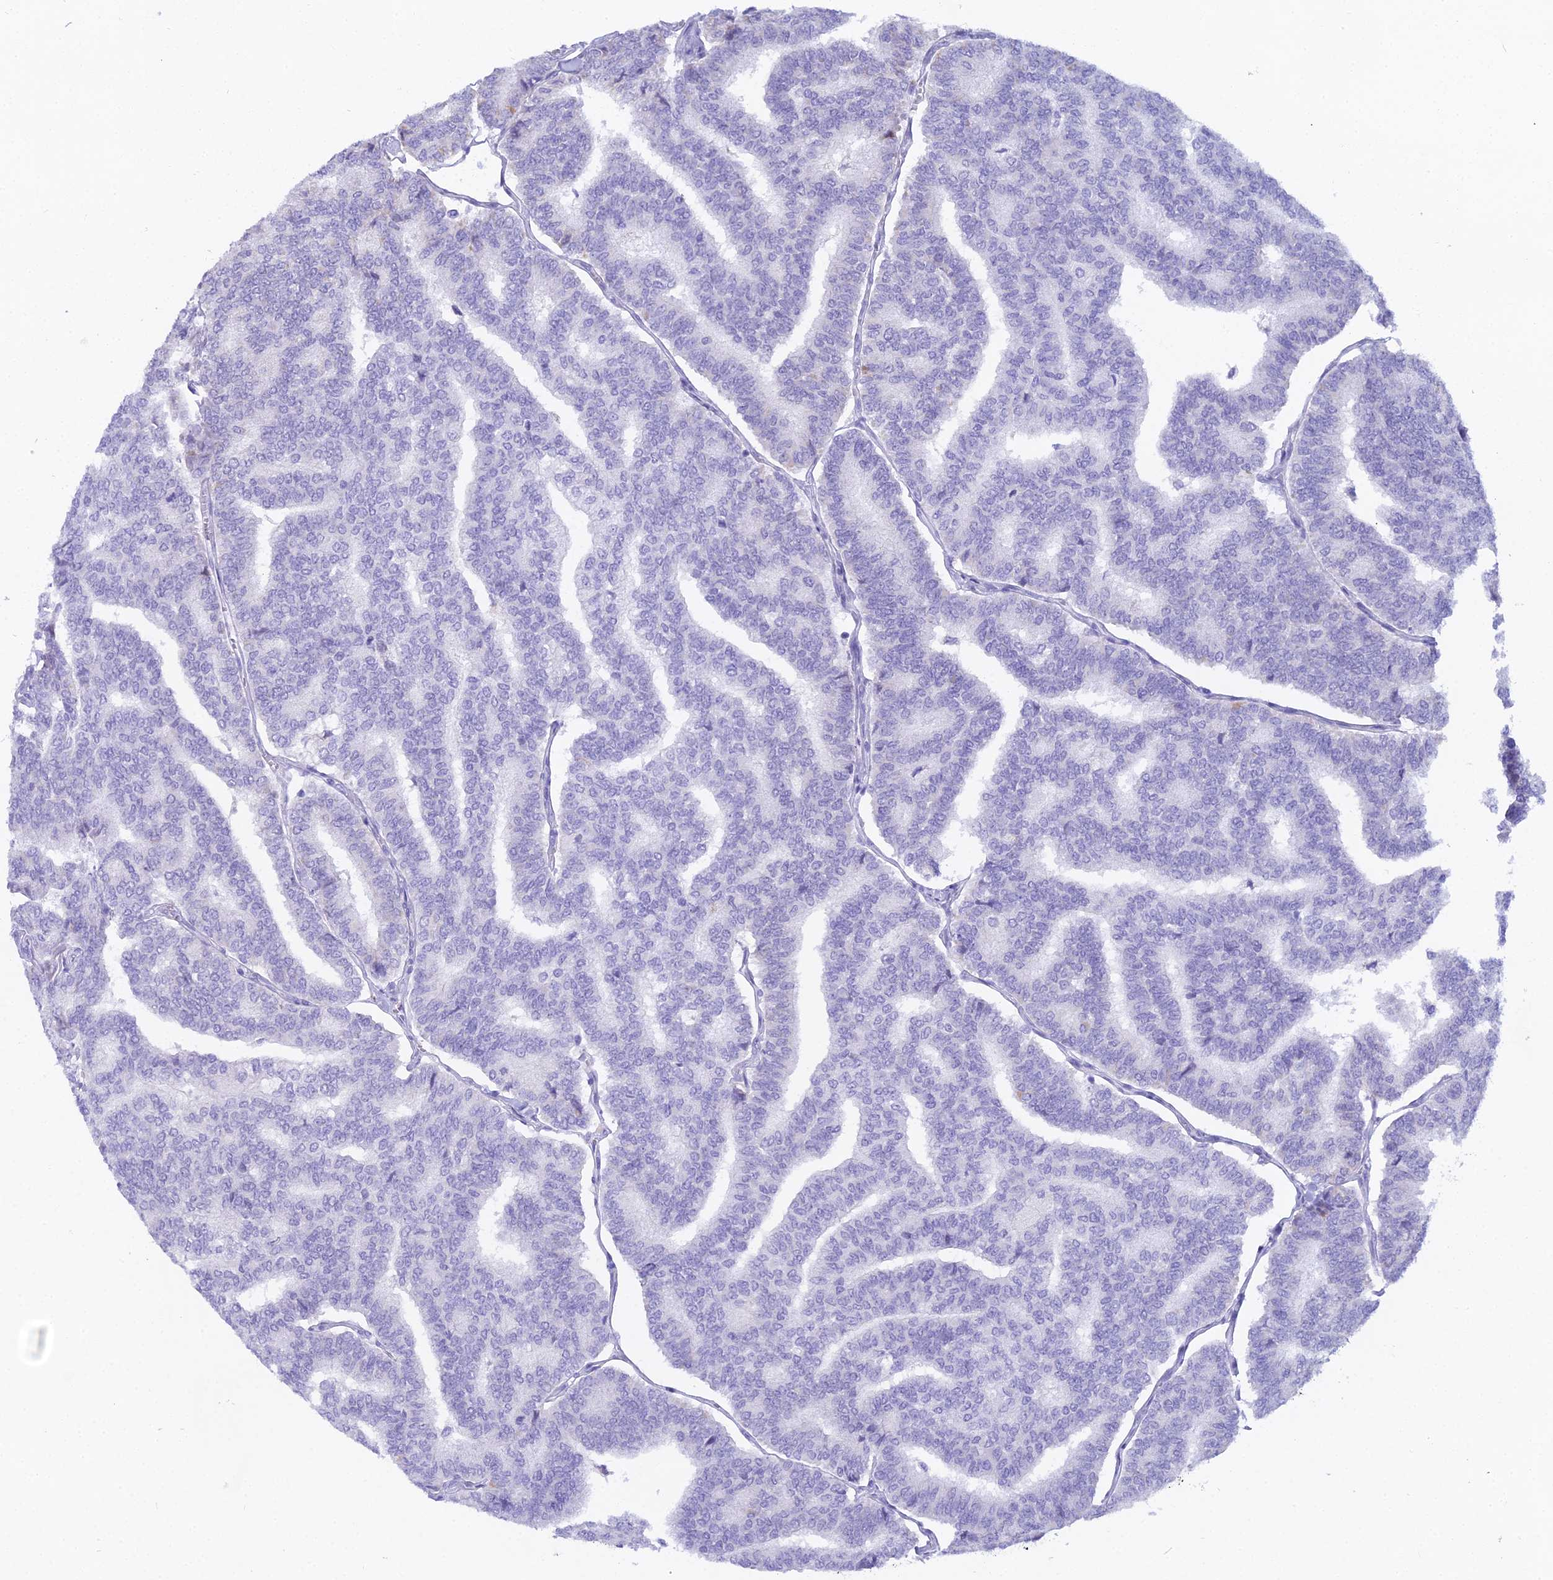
{"staining": {"intensity": "negative", "quantity": "none", "location": "none"}, "tissue": "thyroid cancer", "cell_type": "Tumor cells", "image_type": "cancer", "snomed": [{"axis": "morphology", "description": "Papillary adenocarcinoma, NOS"}, {"axis": "topography", "description": "Thyroid gland"}], "caption": "Thyroid cancer (papillary adenocarcinoma) was stained to show a protein in brown. There is no significant positivity in tumor cells.", "gene": "CGB2", "patient": {"sex": "female", "age": 35}}